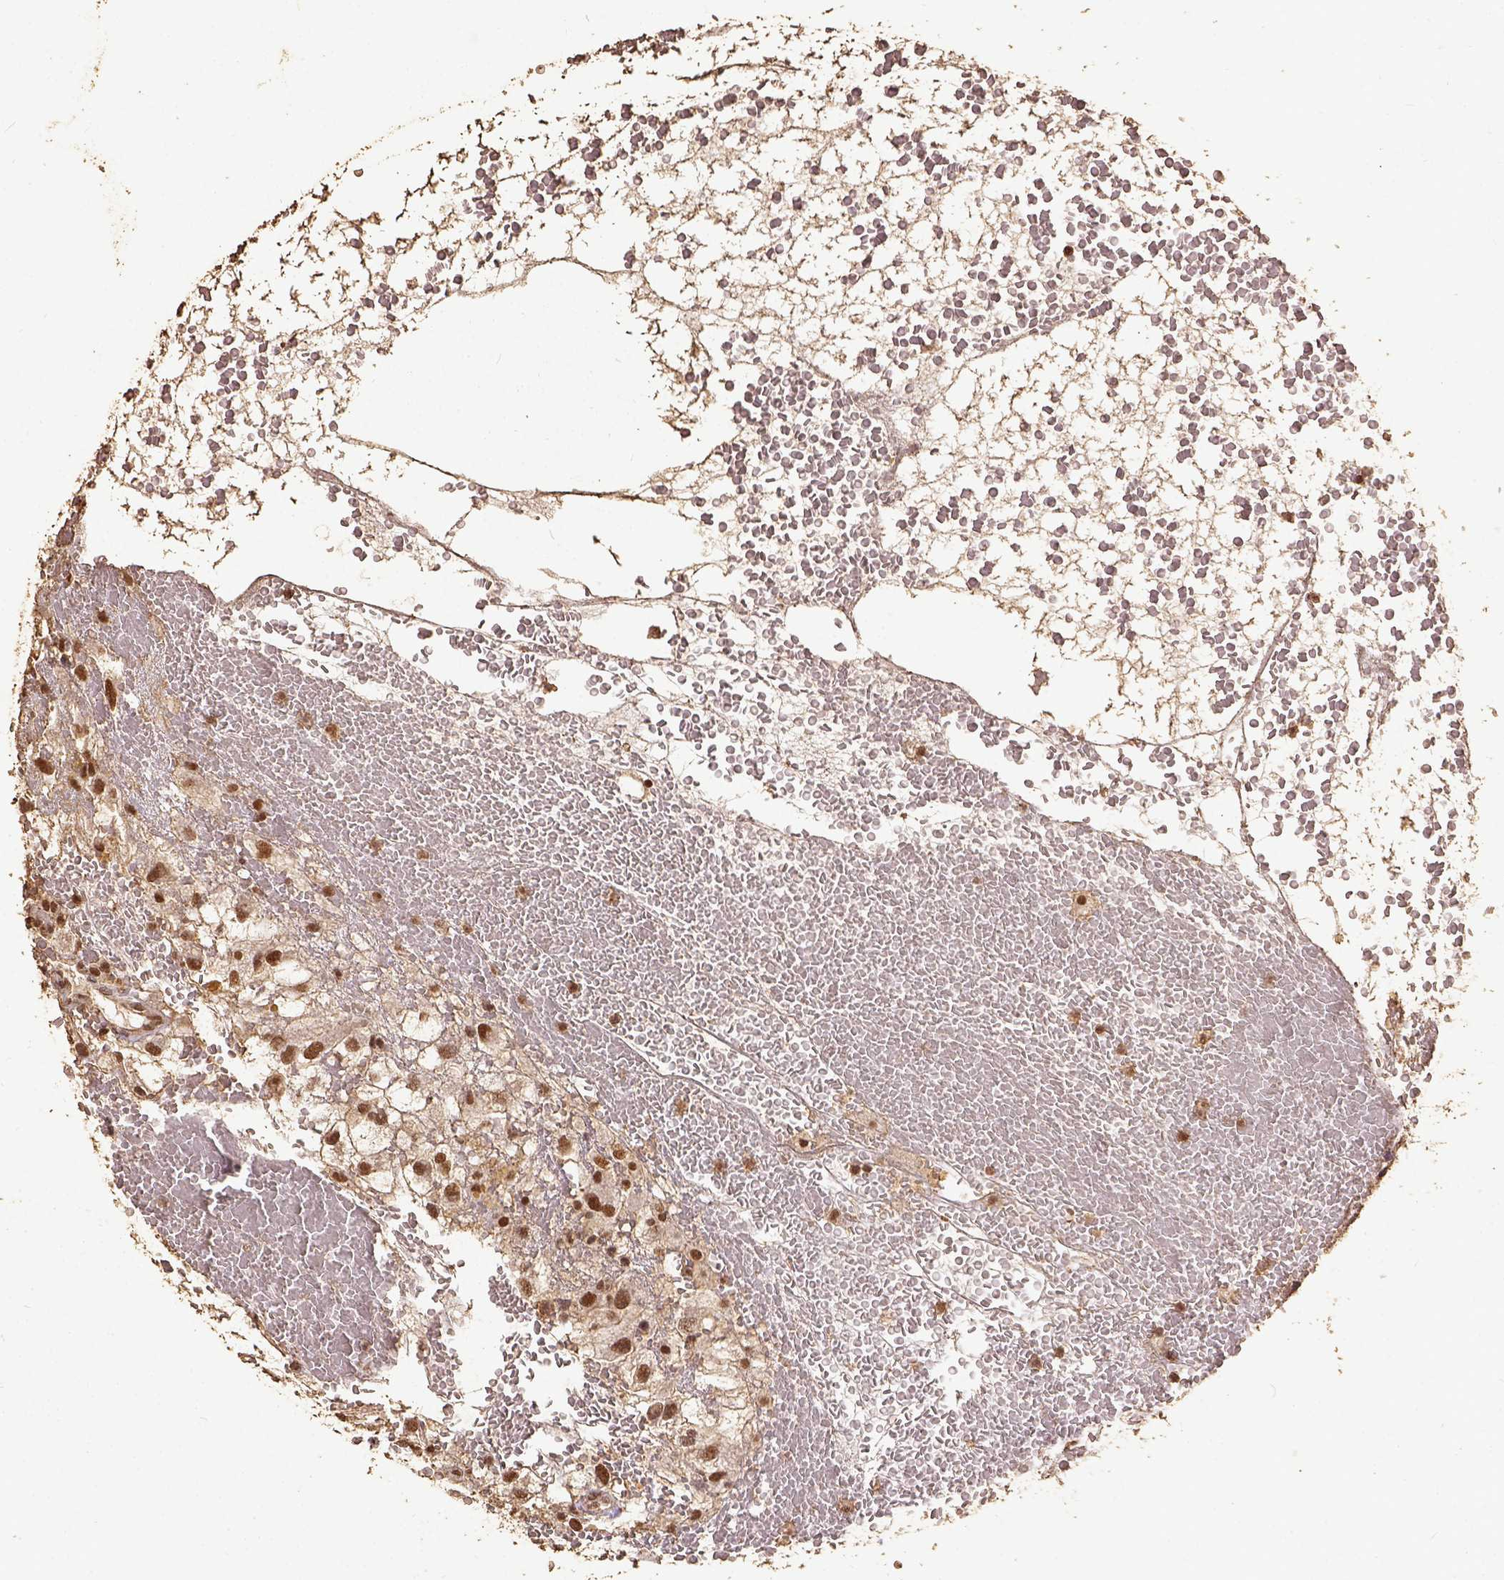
{"staining": {"intensity": "moderate", "quantity": ">75%", "location": "nuclear"}, "tissue": "renal cancer", "cell_type": "Tumor cells", "image_type": "cancer", "snomed": [{"axis": "morphology", "description": "Adenocarcinoma, NOS"}, {"axis": "topography", "description": "Kidney"}], "caption": "A histopathology image of renal cancer stained for a protein shows moderate nuclear brown staining in tumor cells.", "gene": "NACC1", "patient": {"sex": "male", "age": 59}}